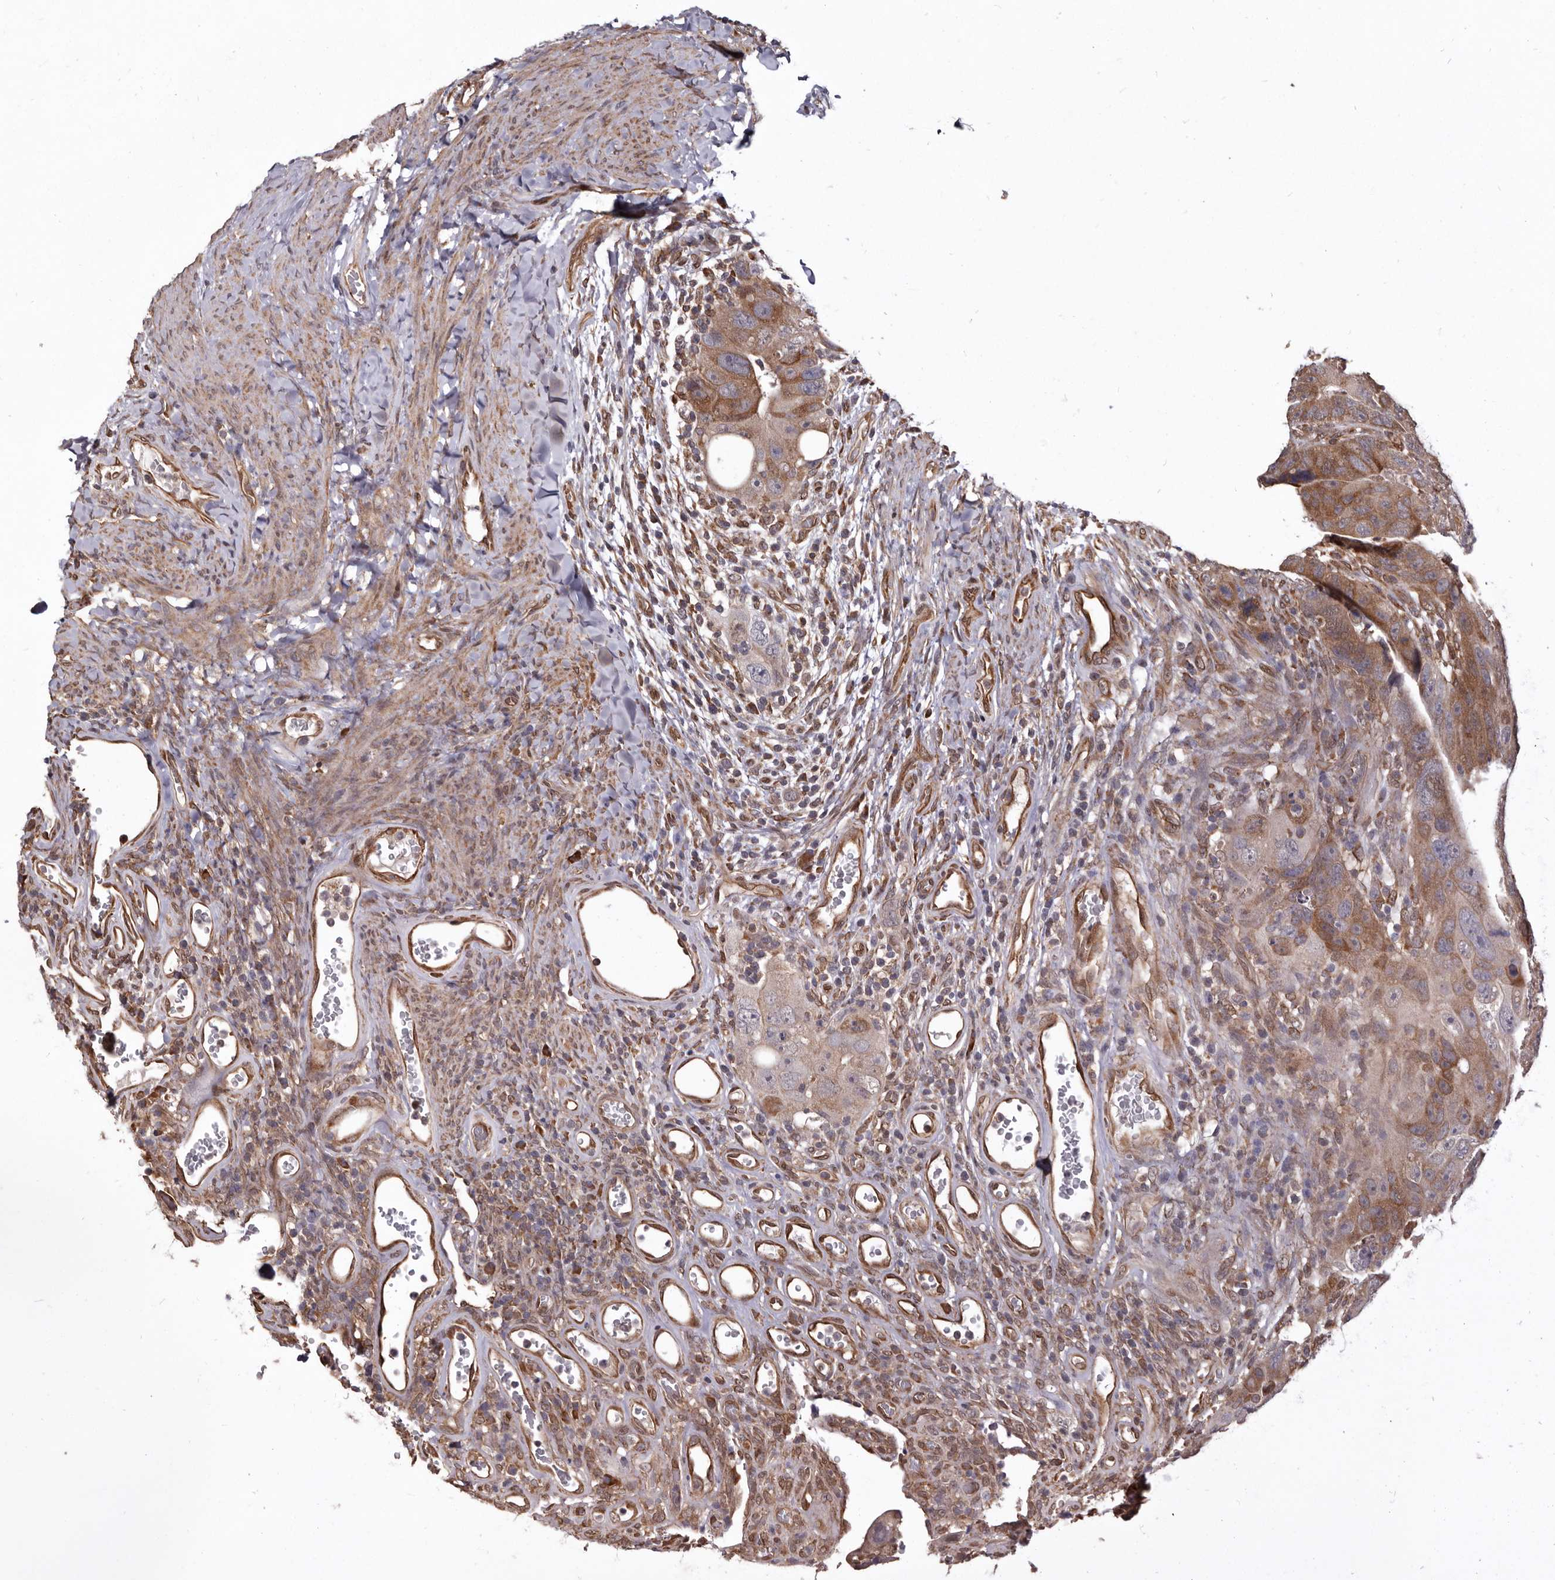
{"staining": {"intensity": "moderate", "quantity": ">75%", "location": "cytoplasmic/membranous"}, "tissue": "colorectal cancer", "cell_type": "Tumor cells", "image_type": "cancer", "snomed": [{"axis": "morphology", "description": "Adenocarcinoma, NOS"}, {"axis": "topography", "description": "Rectum"}], "caption": "Brown immunohistochemical staining in human colorectal cancer demonstrates moderate cytoplasmic/membranous staining in about >75% of tumor cells.", "gene": "RRM2B", "patient": {"sex": "male", "age": 59}}